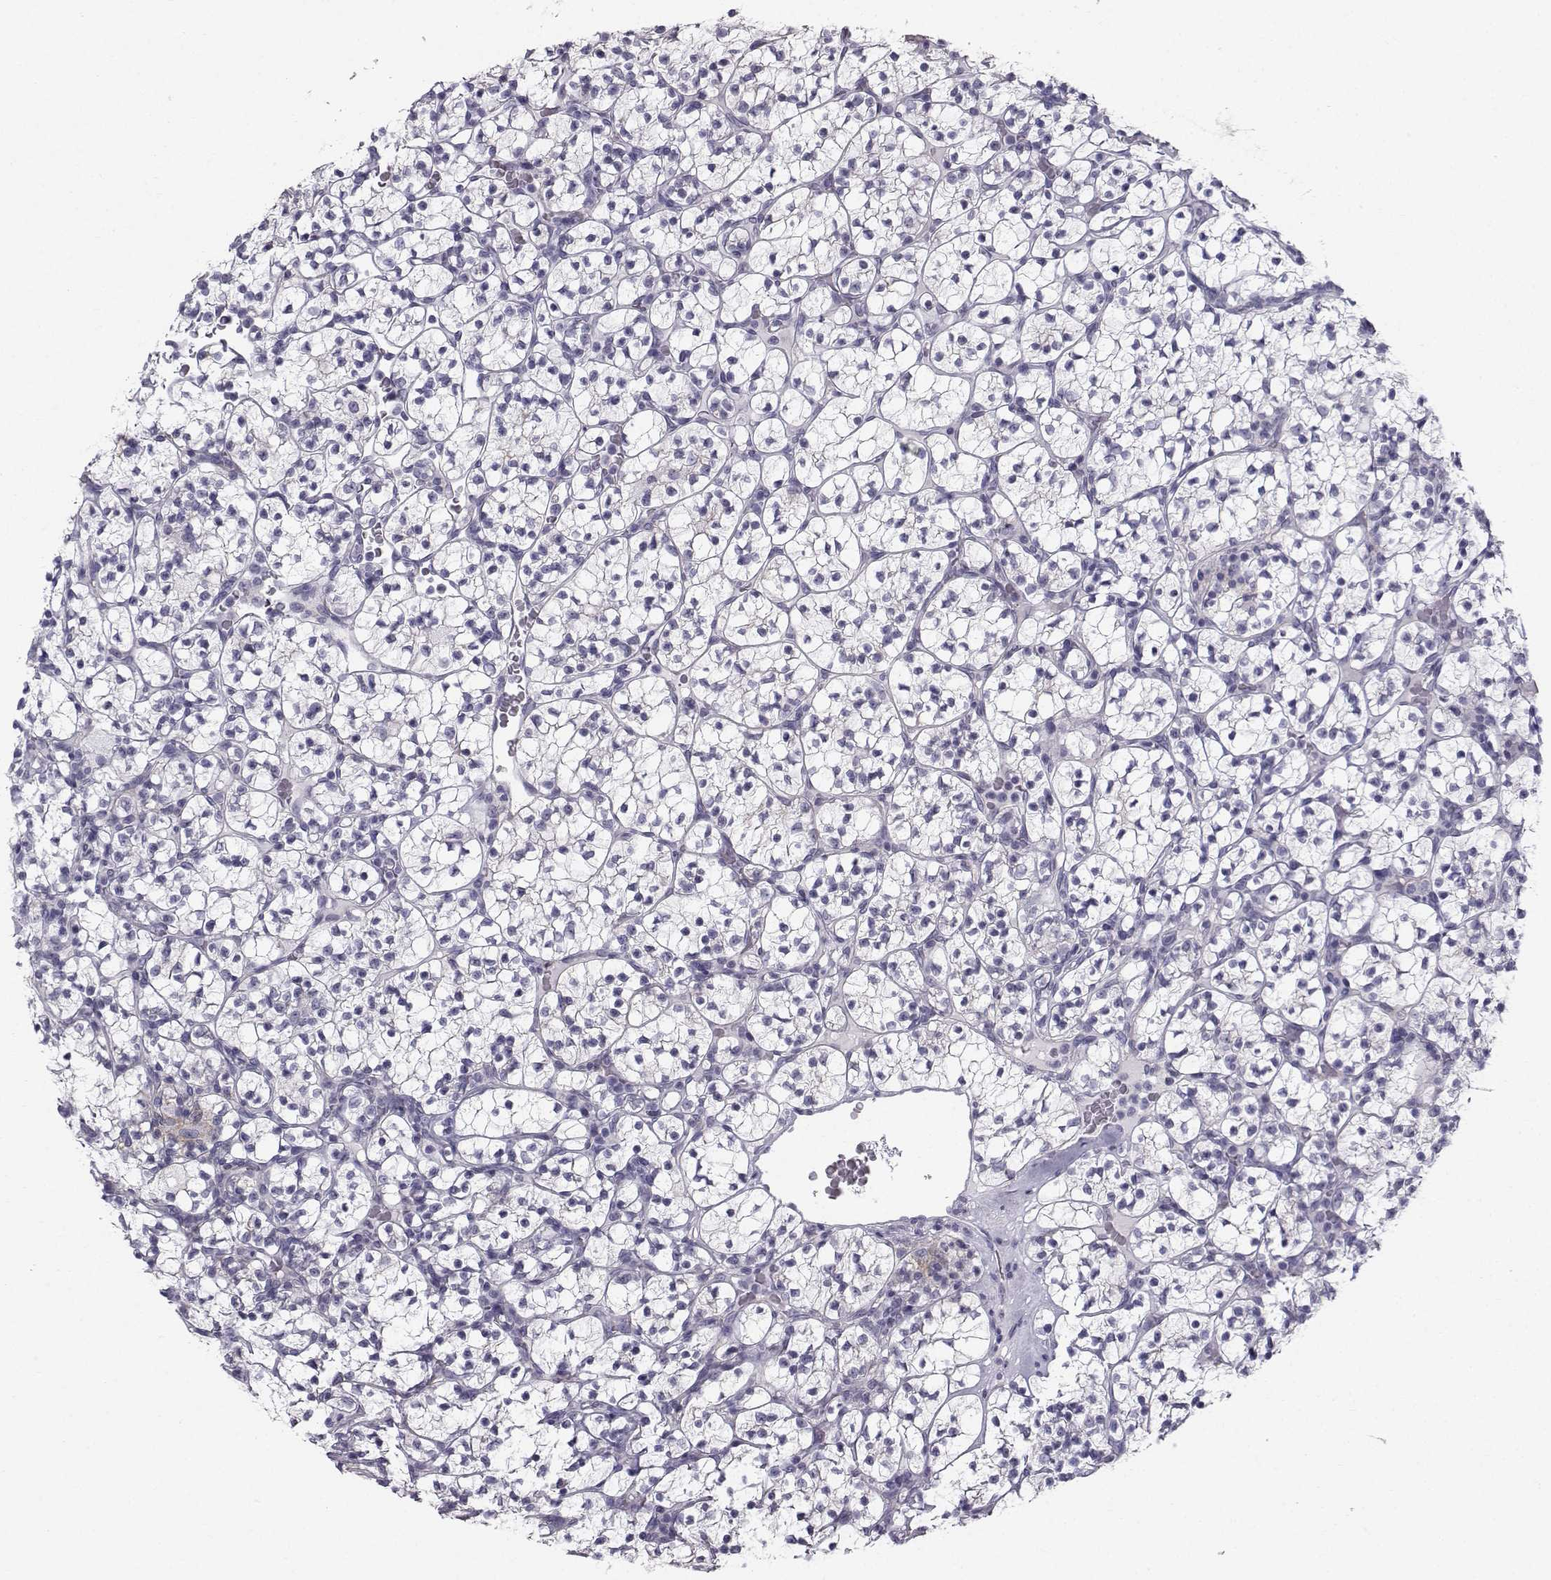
{"staining": {"intensity": "negative", "quantity": "none", "location": "none"}, "tissue": "renal cancer", "cell_type": "Tumor cells", "image_type": "cancer", "snomed": [{"axis": "morphology", "description": "Adenocarcinoma, NOS"}, {"axis": "topography", "description": "Kidney"}], "caption": "High magnification brightfield microscopy of renal cancer stained with DAB (3,3'-diaminobenzidine) (brown) and counterstained with hematoxylin (blue): tumor cells show no significant staining. (DAB (3,3'-diaminobenzidine) immunohistochemistry visualized using brightfield microscopy, high magnification).", "gene": "SPDYE4", "patient": {"sex": "female", "age": 89}}